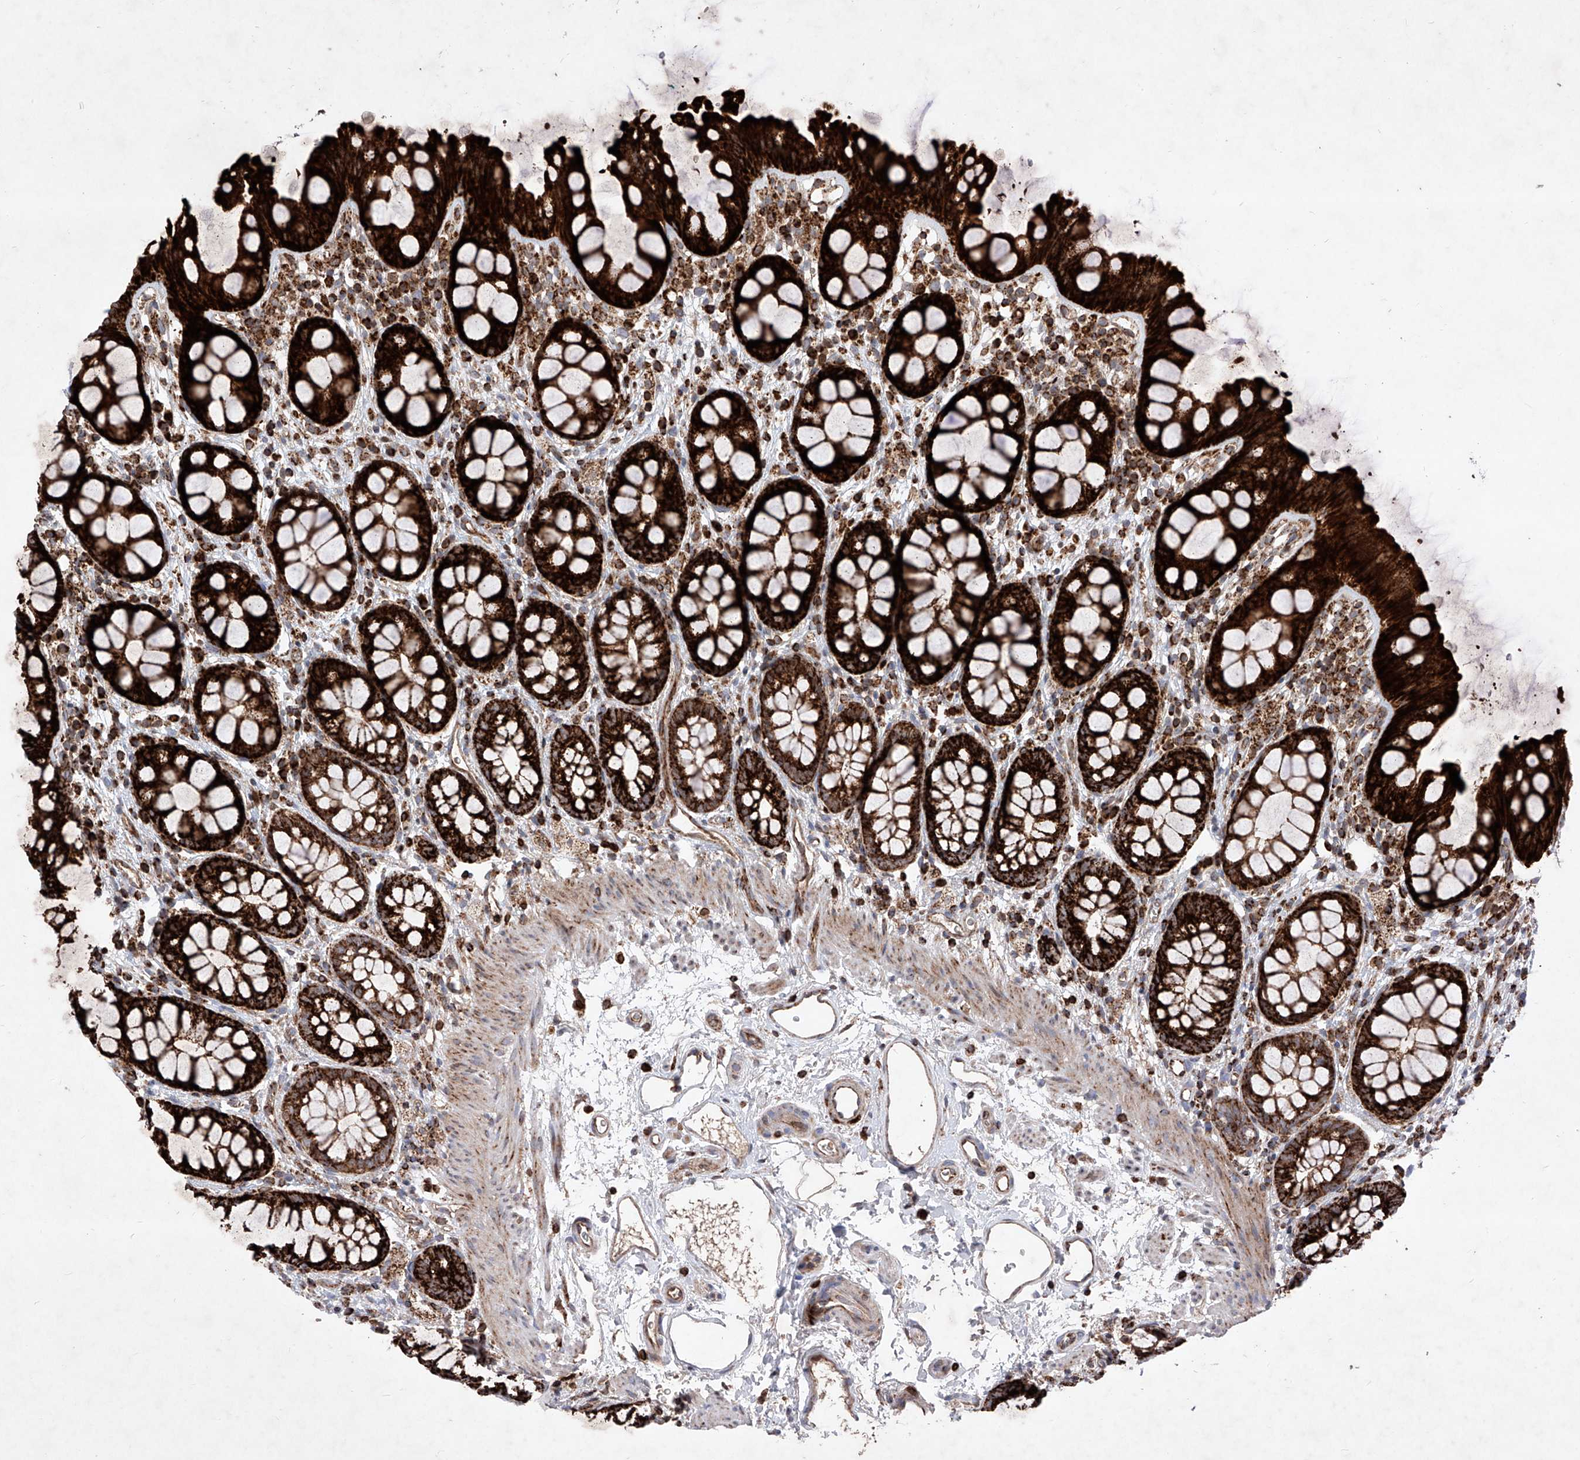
{"staining": {"intensity": "strong", "quantity": ">75%", "location": "cytoplasmic/membranous"}, "tissue": "rectum", "cell_type": "Glandular cells", "image_type": "normal", "snomed": [{"axis": "morphology", "description": "Normal tissue, NOS"}, {"axis": "topography", "description": "Rectum"}], "caption": "A photomicrograph of human rectum stained for a protein reveals strong cytoplasmic/membranous brown staining in glandular cells. The protein is shown in brown color, while the nuclei are stained blue.", "gene": "SEMA6A", "patient": {"sex": "female", "age": 65}}